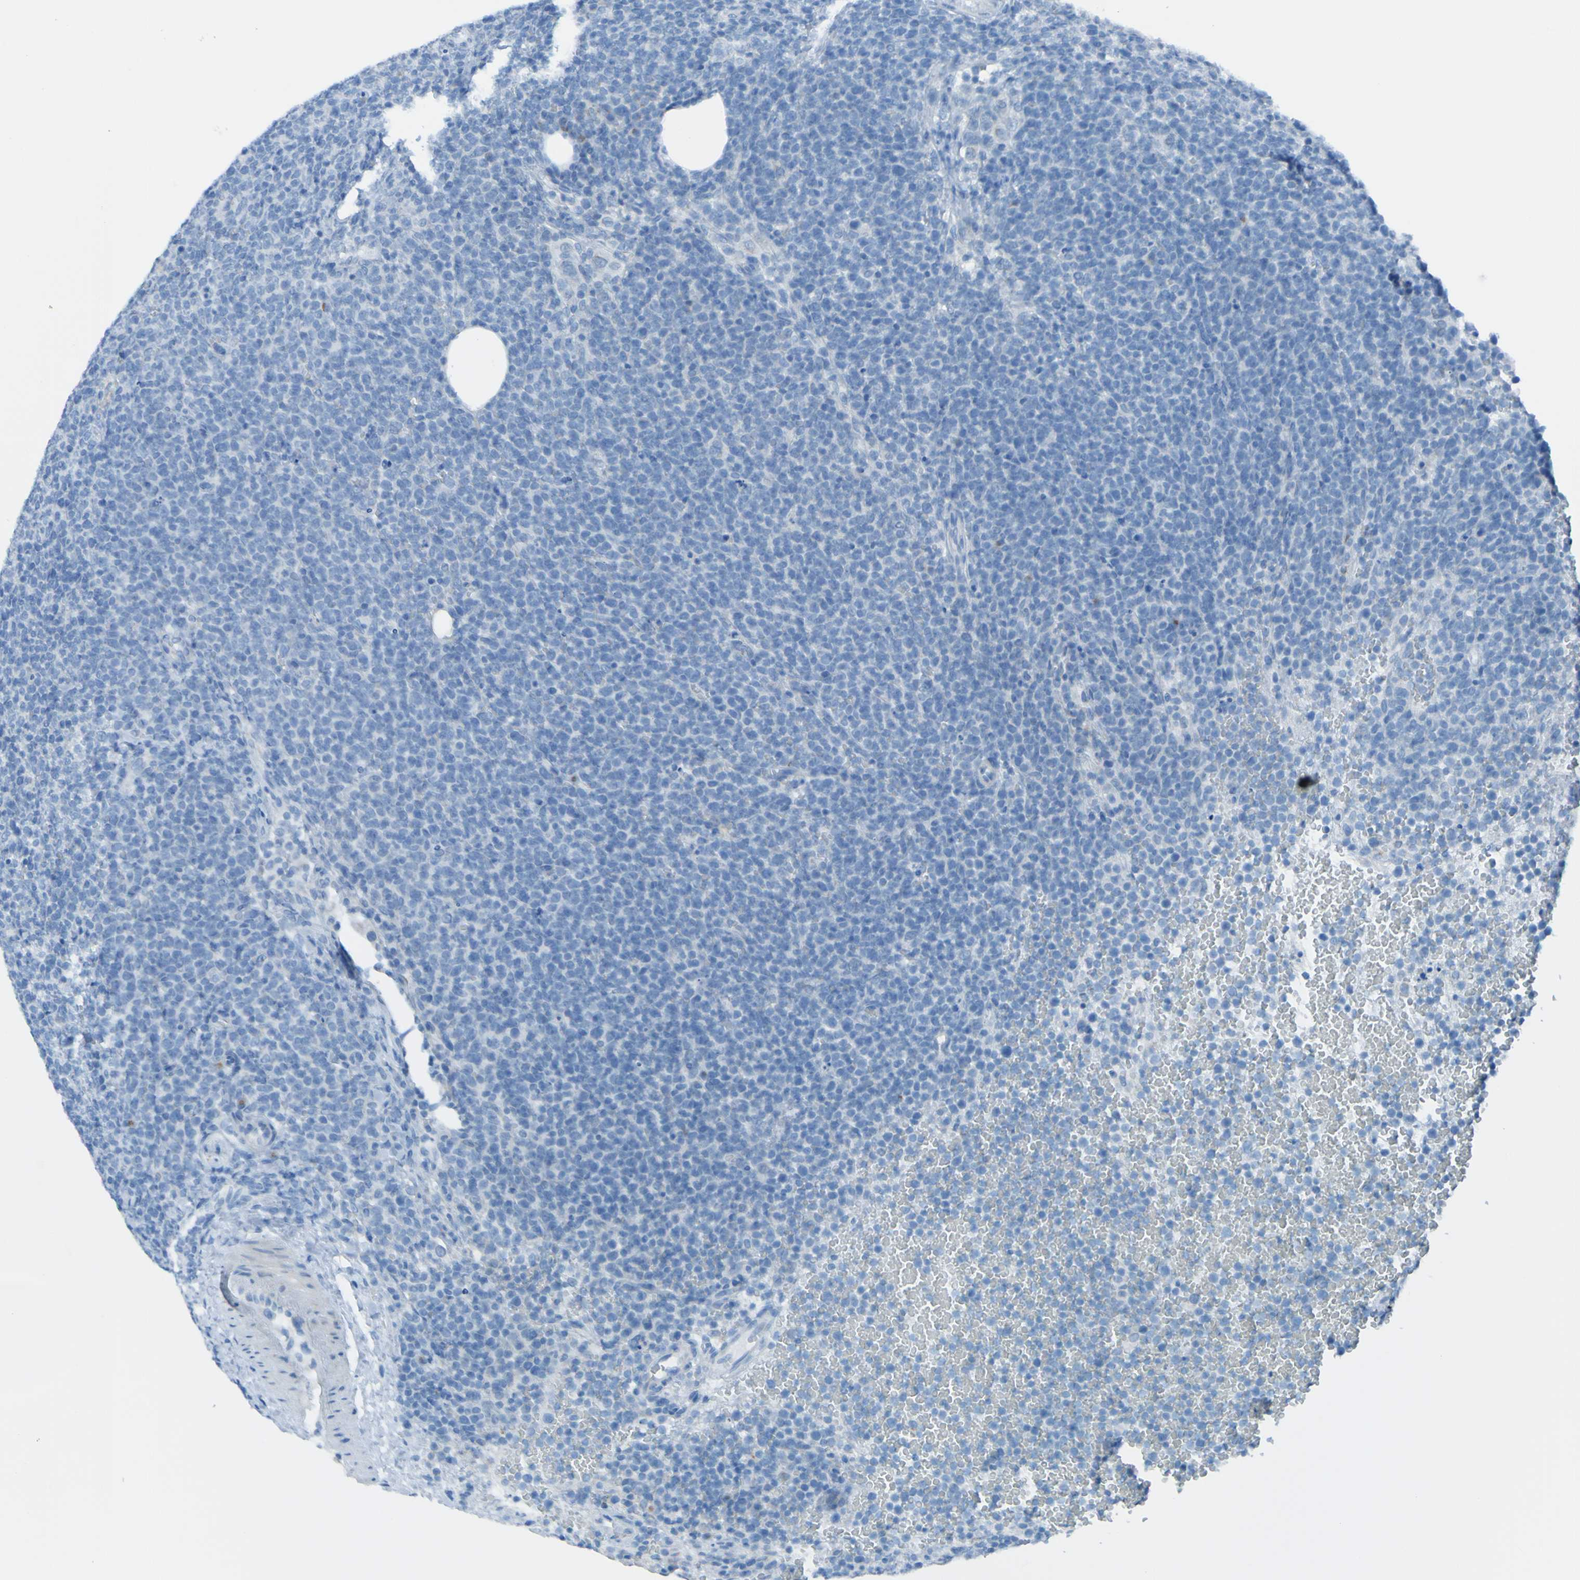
{"staining": {"intensity": "negative", "quantity": "none", "location": "none"}, "tissue": "lymphoma", "cell_type": "Tumor cells", "image_type": "cancer", "snomed": [{"axis": "morphology", "description": "Malignant lymphoma, non-Hodgkin's type, High grade"}, {"axis": "topography", "description": "Lymph node"}], "caption": "Immunohistochemistry (IHC) of lymphoma reveals no positivity in tumor cells.", "gene": "ACMSD", "patient": {"sex": "male", "age": 61}}